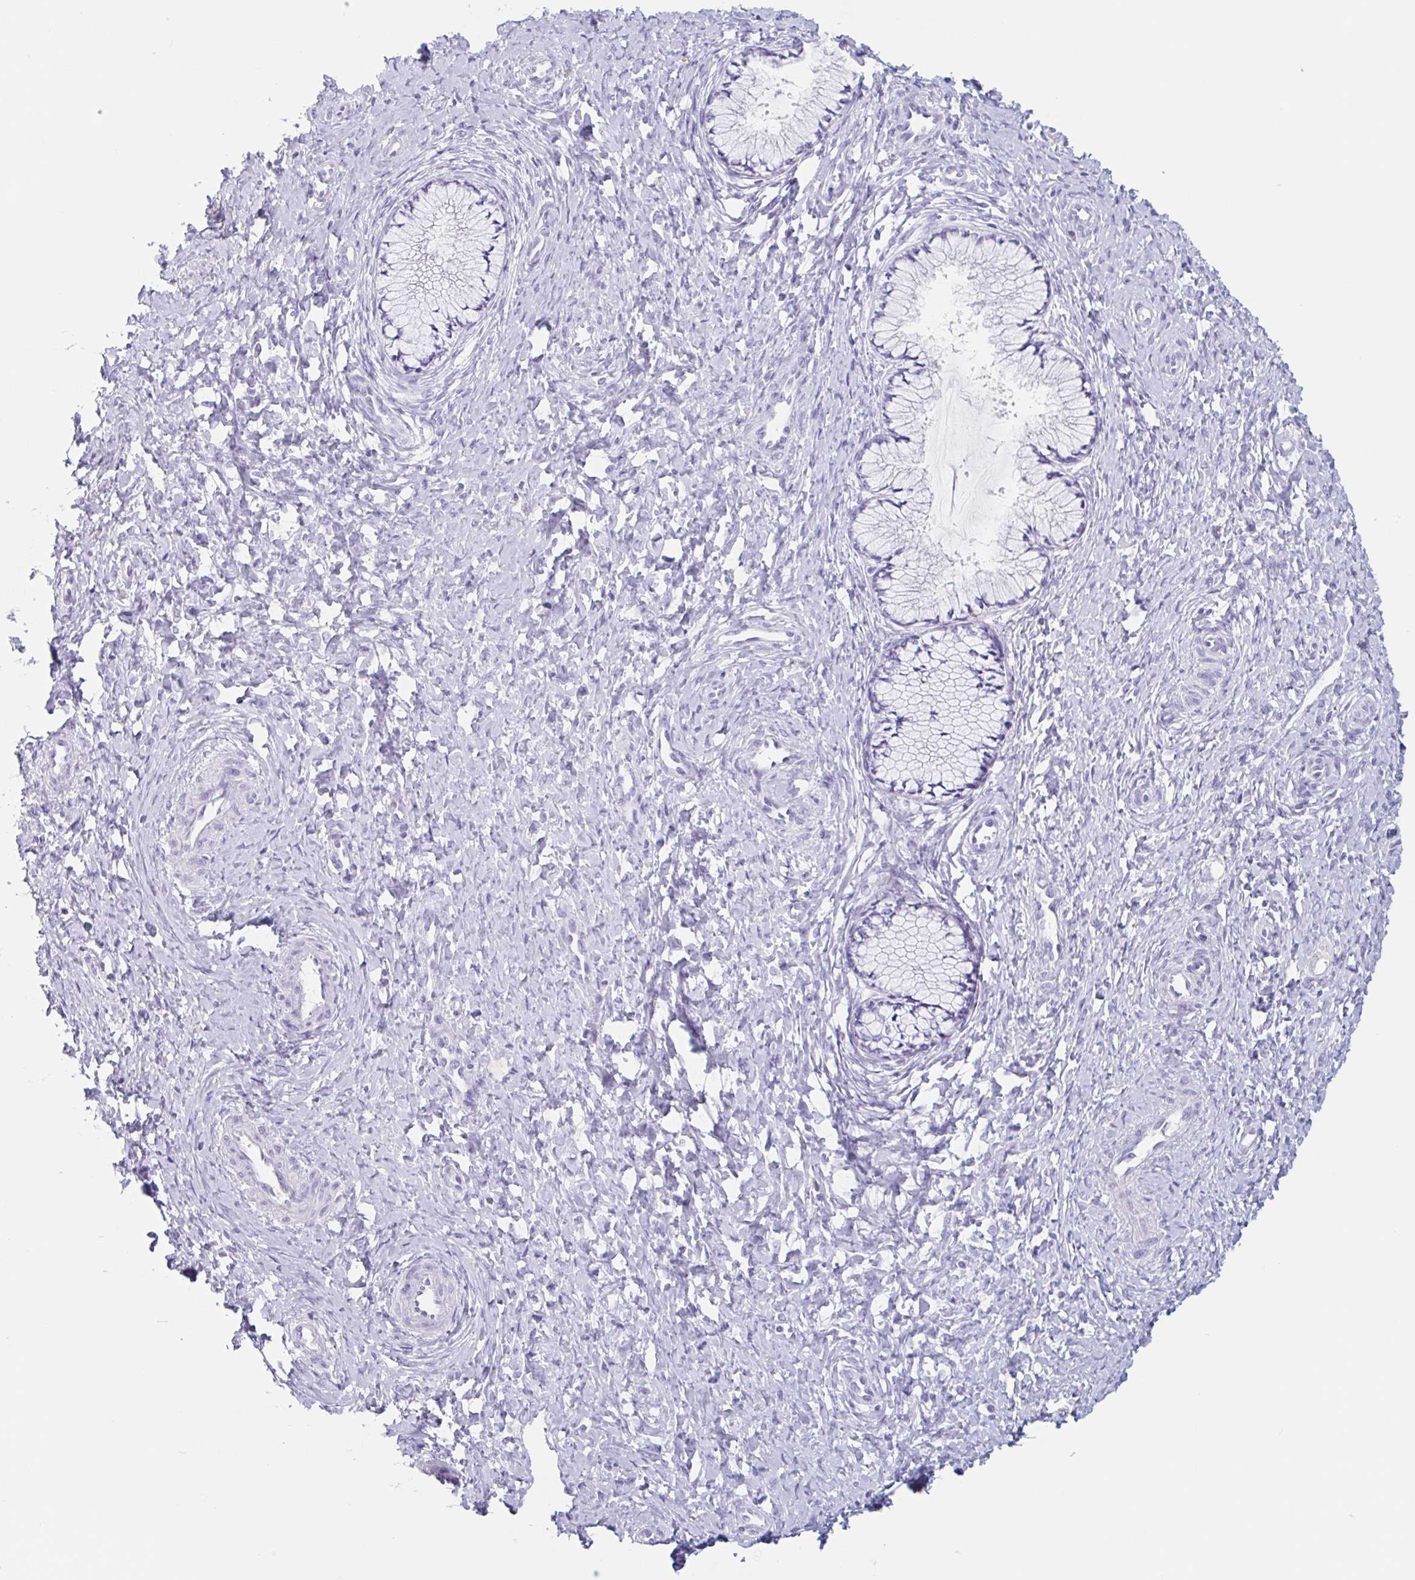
{"staining": {"intensity": "negative", "quantity": "none", "location": "none"}, "tissue": "cervix", "cell_type": "Glandular cells", "image_type": "normal", "snomed": [{"axis": "morphology", "description": "Normal tissue, NOS"}, {"axis": "topography", "description": "Cervix"}], "caption": "A histopathology image of human cervix is negative for staining in glandular cells. Brightfield microscopy of IHC stained with DAB (3,3'-diaminobenzidine) (brown) and hematoxylin (blue), captured at high magnification.", "gene": "EMC4", "patient": {"sex": "female", "age": 37}}